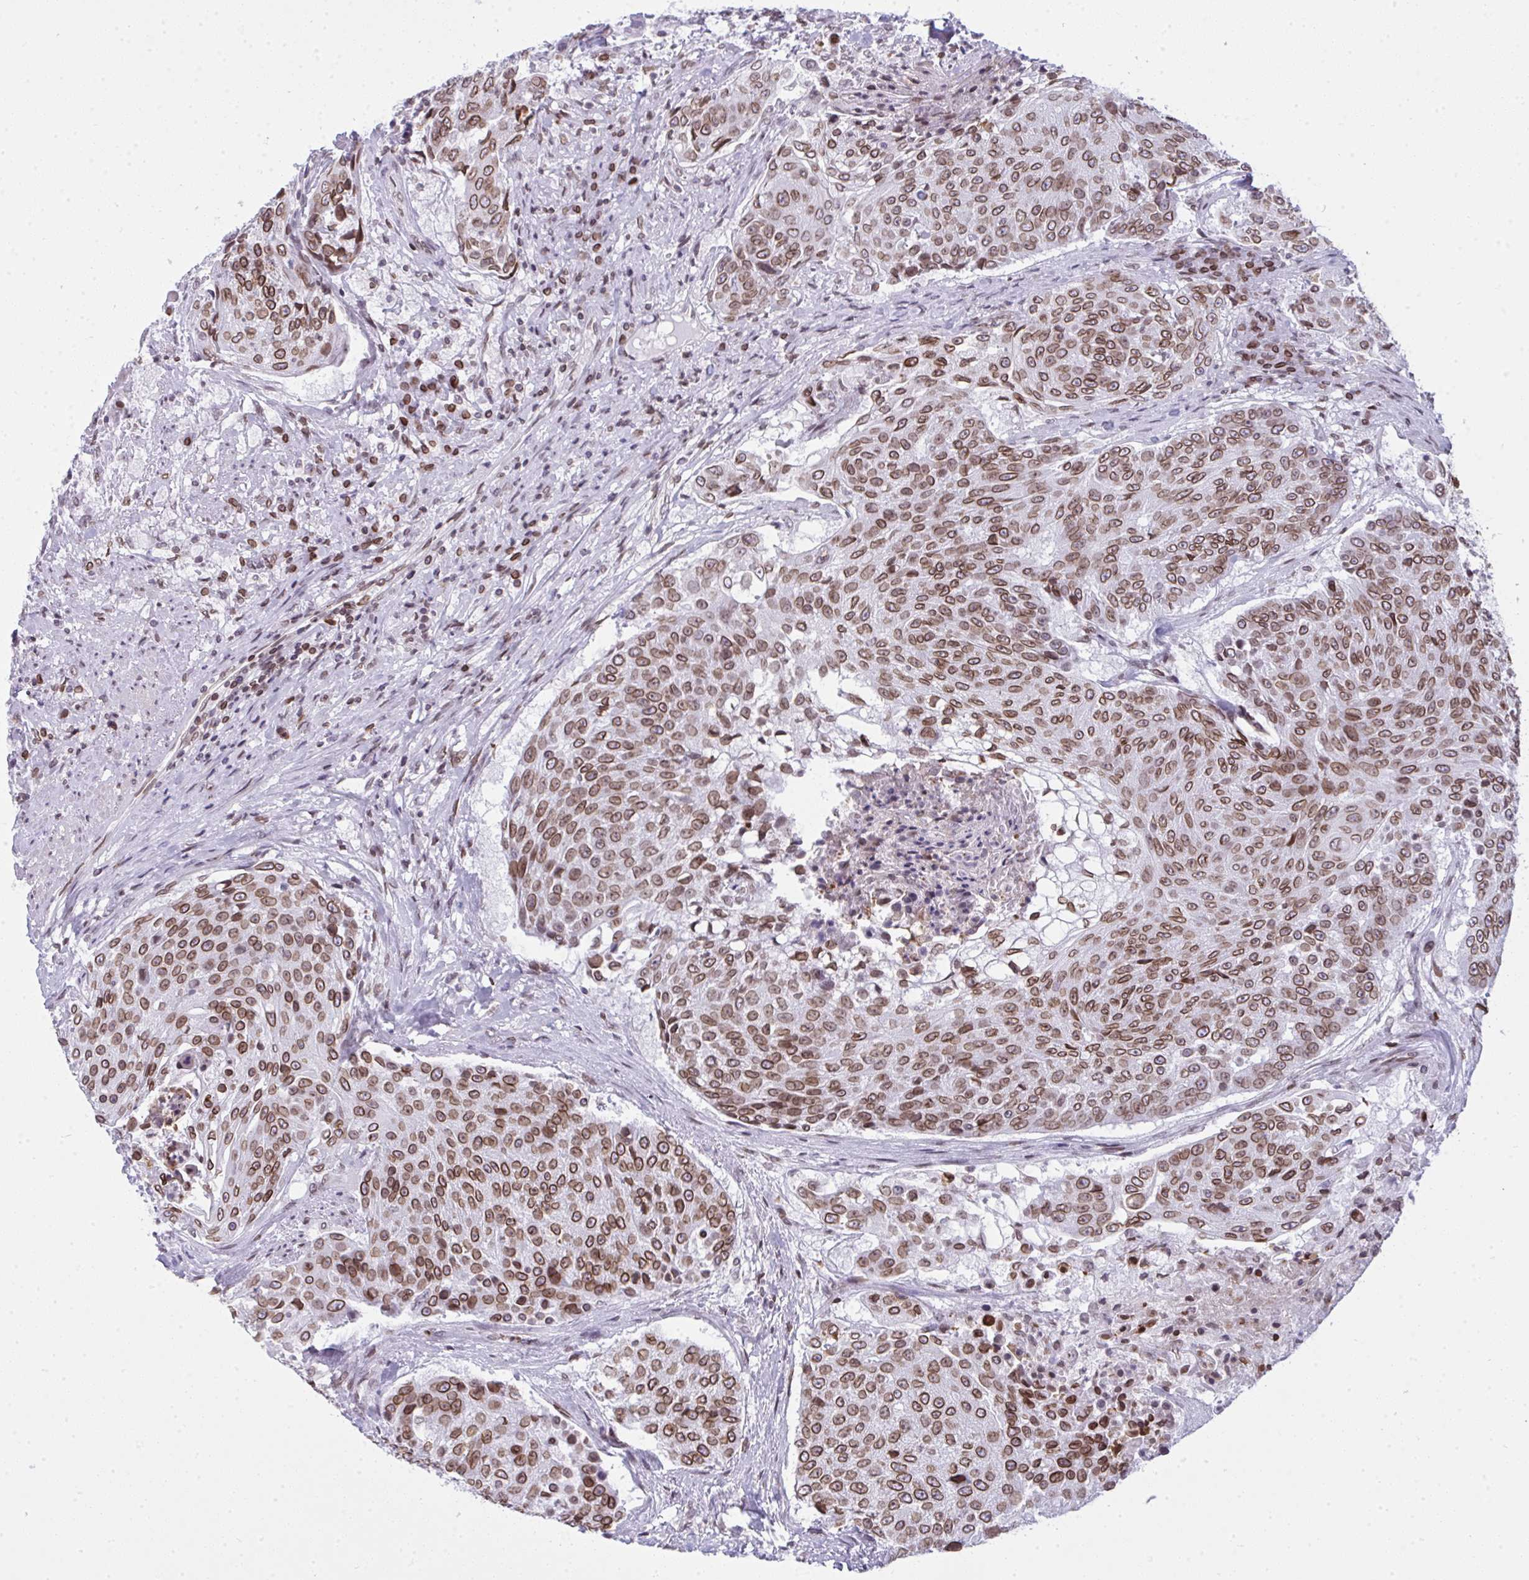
{"staining": {"intensity": "moderate", "quantity": ">75%", "location": "cytoplasmic/membranous,nuclear"}, "tissue": "urothelial cancer", "cell_type": "Tumor cells", "image_type": "cancer", "snomed": [{"axis": "morphology", "description": "Urothelial carcinoma, High grade"}, {"axis": "topography", "description": "Urinary bladder"}], "caption": "Immunohistochemical staining of high-grade urothelial carcinoma displays medium levels of moderate cytoplasmic/membranous and nuclear positivity in about >75% of tumor cells. (DAB IHC with brightfield microscopy, high magnification).", "gene": "LMNB2", "patient": {"sex": "female", "age": 63}}